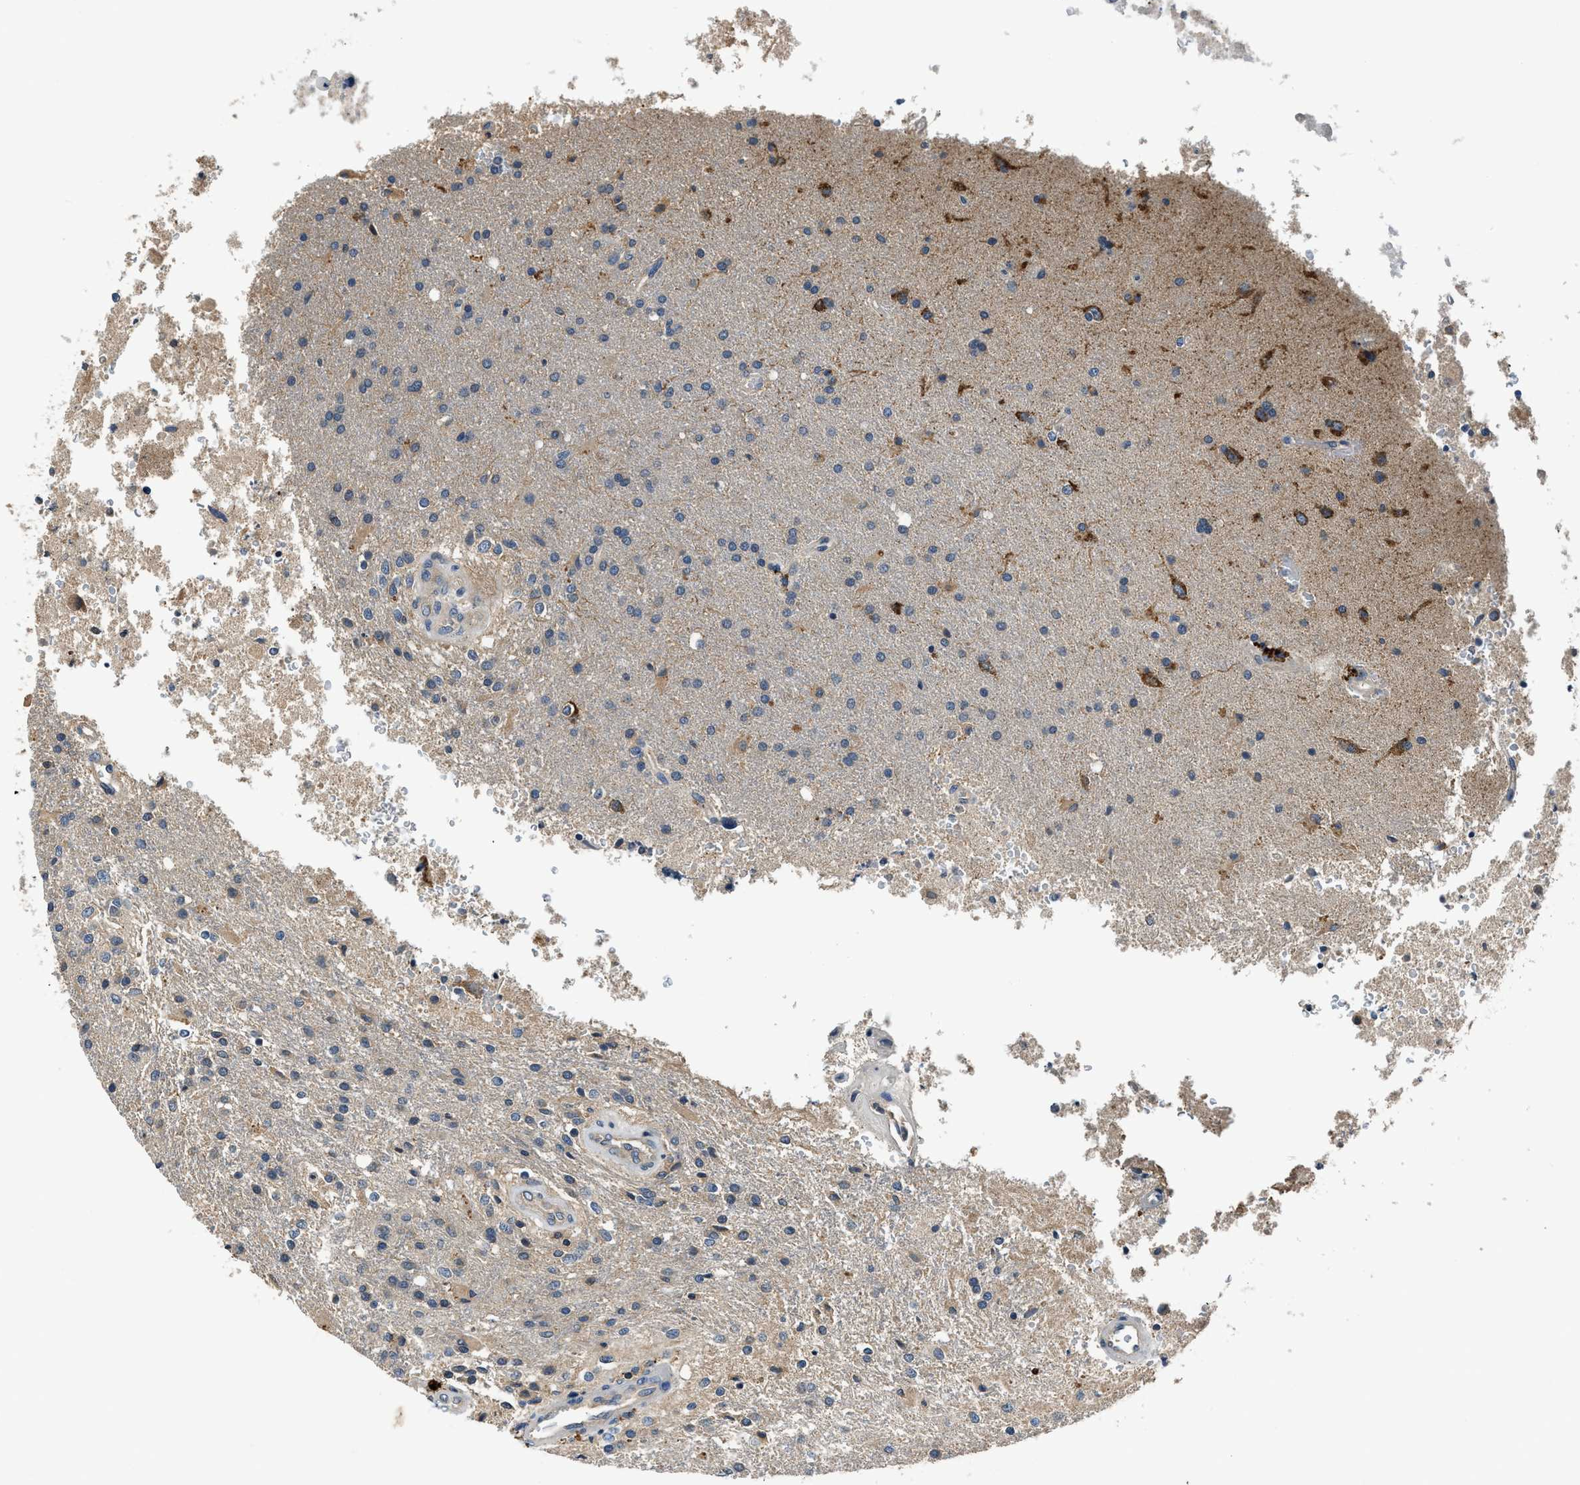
{"staining": {"intensity": "moderate", "quantity": "<25%", "location": "cytoplasmic/membranous"}, "tissue": "glioma", "cell_type": "Tumor cells", "image_type": "cancer", "snomed": [{"axis": "morphology", "description": "Normal tissue, NOS"}, {"axis": "morphology", "description": "Glioma, malignant, High grade"}, {"axis": "topography", "description": "Cerebral cortex"}], "caption": "Human glioma stained for a protein (brown) exhibits moderate cytoplasmic/membranous positive staining in approximately <25% of tumor cells.", "gene": "PAFAH2", "patient": {"sex": "male", "age": 77}}